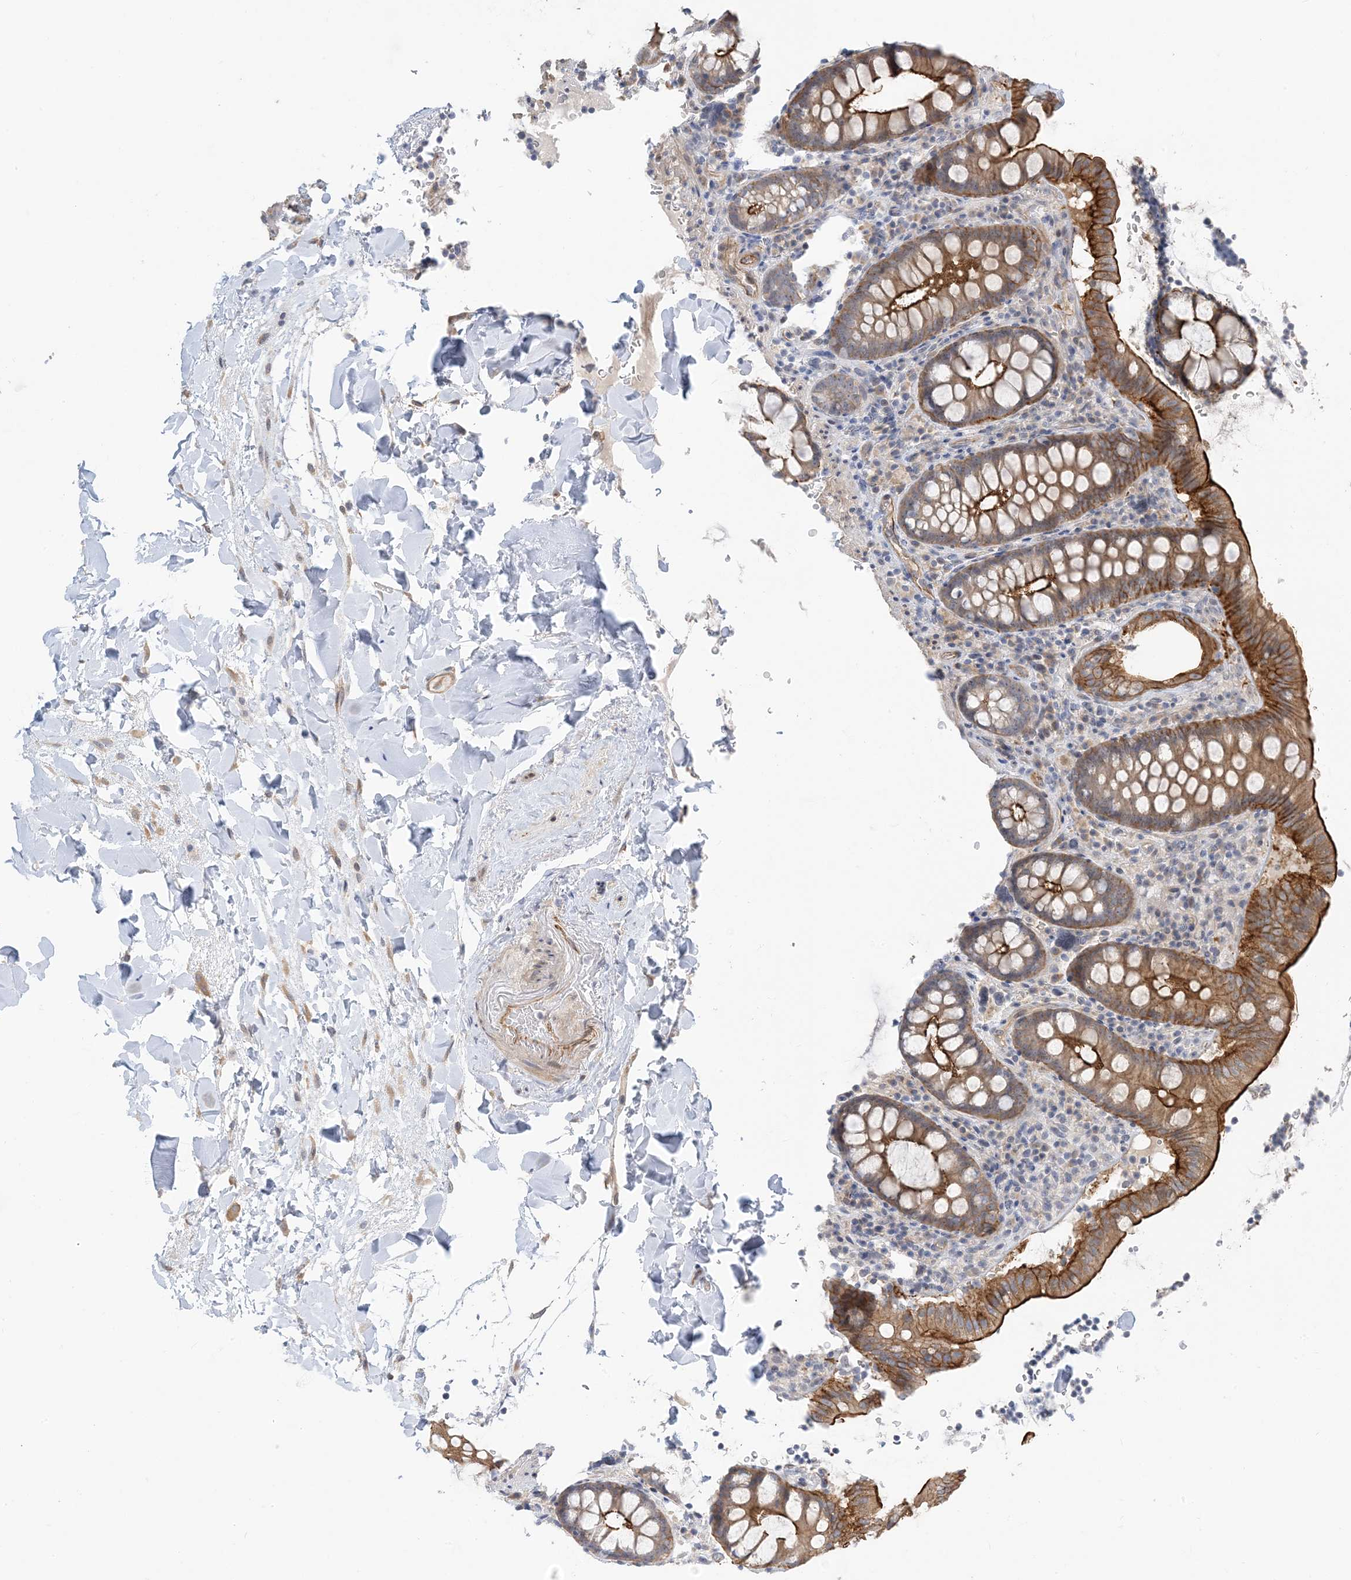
{"staining": {"intensity": "moderate", "quantity": "25%-75%", "location": "cytoplasmic/membranous"}, "tissue": "colon", "cell_type": "Endothelial cells", "image_type": "normal", "snomed": [{"axis": "morphology", "description": "Normal tissue, NOS"}, {"axis": "topography", "description": "Colon"}], "caption": "Protein expression analysis of normal human colon reveals moderate cytoplasmic/membranous expression in approximately 25%-75% of endothelial cells.", "gene": "IL36B", "patient": {"sex": "female", "age": 79}}